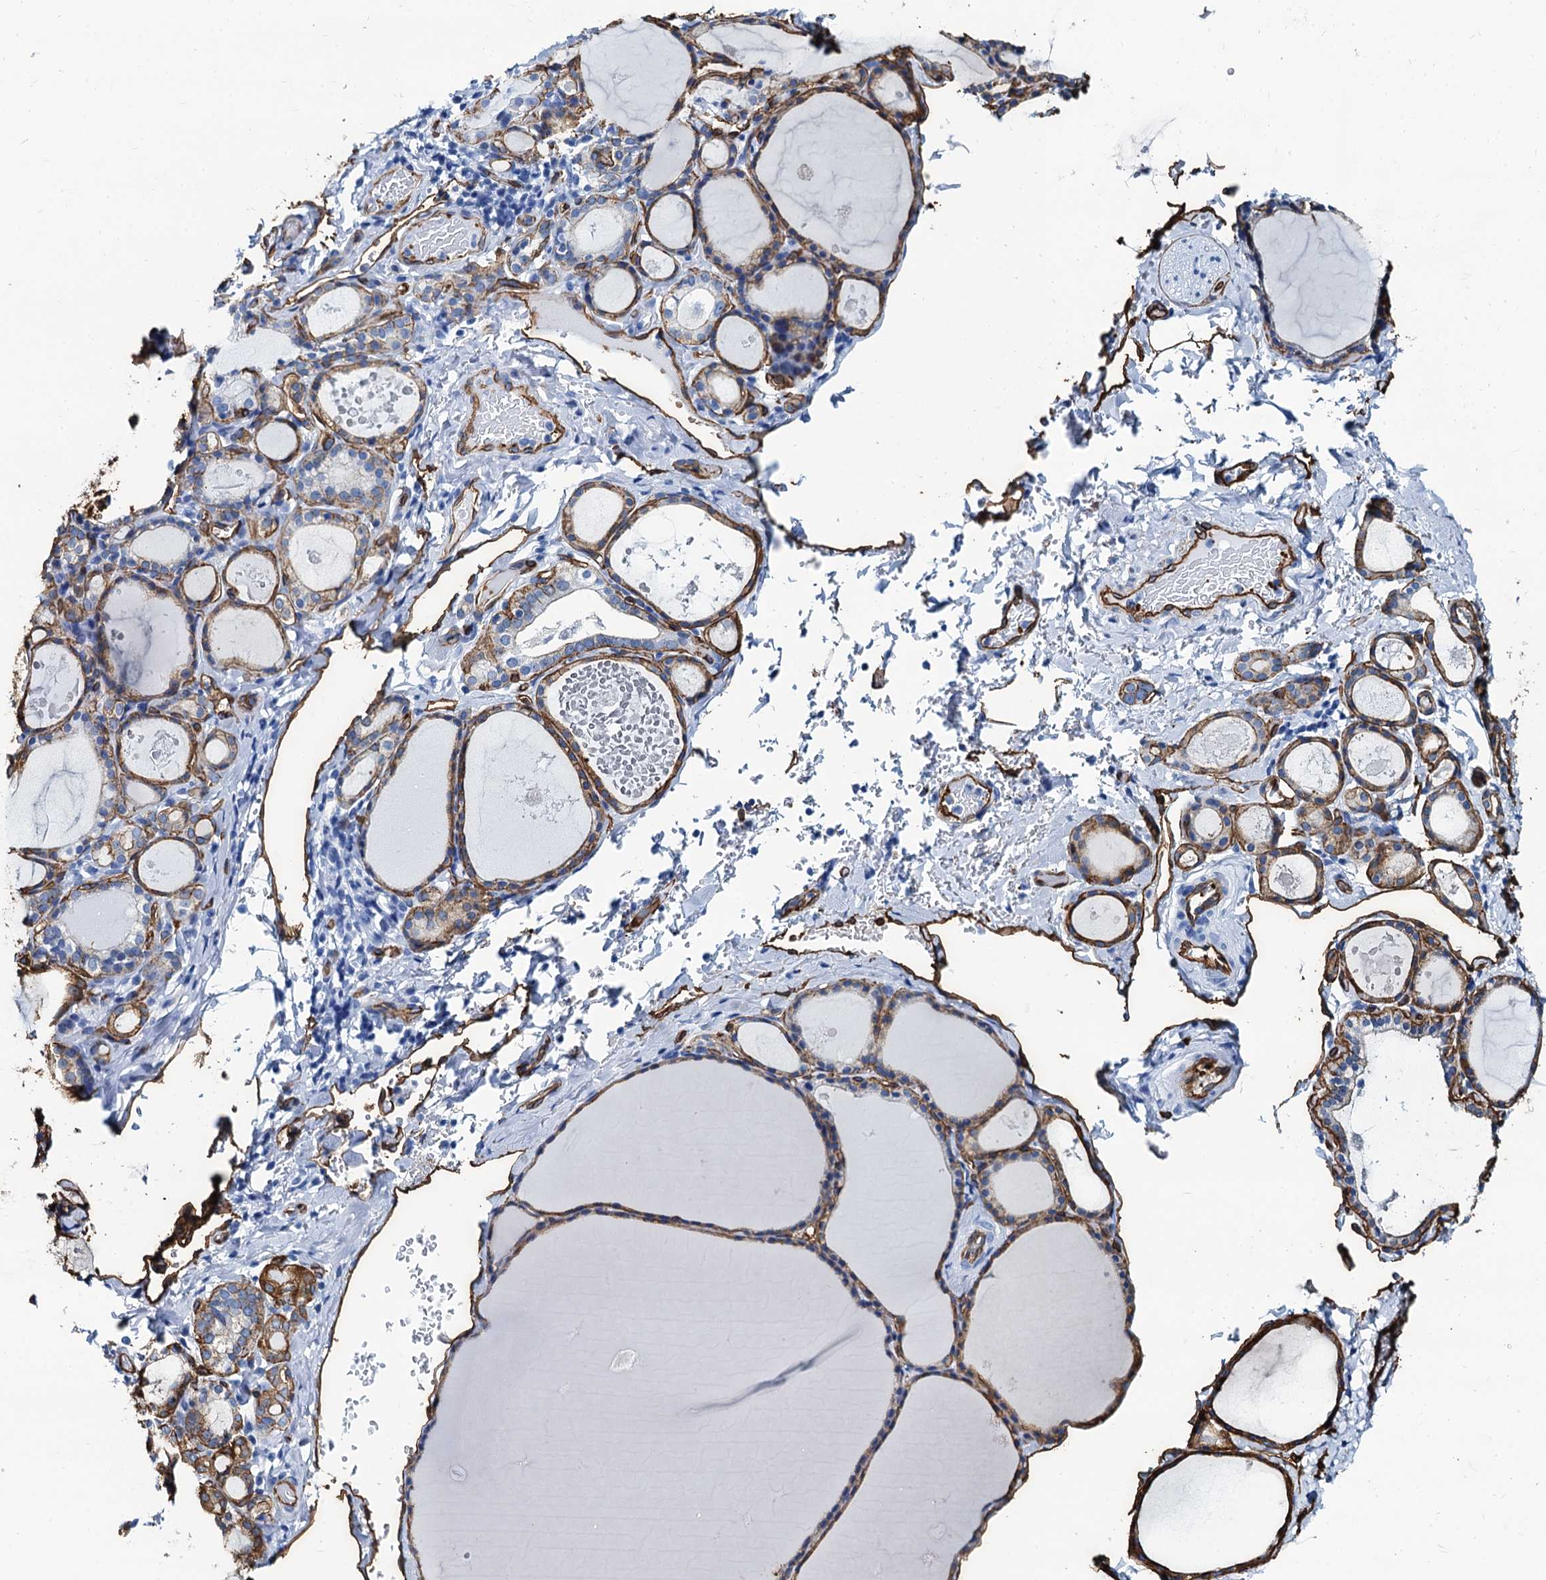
{"staining": {"intensity": "moderate", "quantity": ">75%", "location": "cytoplasmic/membranous"}, "tissue": "thyroid gland", "cell_type": "Glandular cells", "image_type": "normal", "snomed": [{"axis": "morphology", "description": "Normal tissue, NOS"}, {"axis": "topography", "description": "Thyroid gland"}], "caption": "Immunohistochemical staining of normal thyroid gland displays medium levels of moderate cytoplasmic/membranous expression in approximately >75% of glandular cells. The staining is performed using DAB (3,3'-diaminobenzidine) brown chromogen to label protein expression. The nuclei are counter-stained blue using hematoxylin.", "gene": "CAVIN2", "patient": {"sex": "male", "age": 56}}